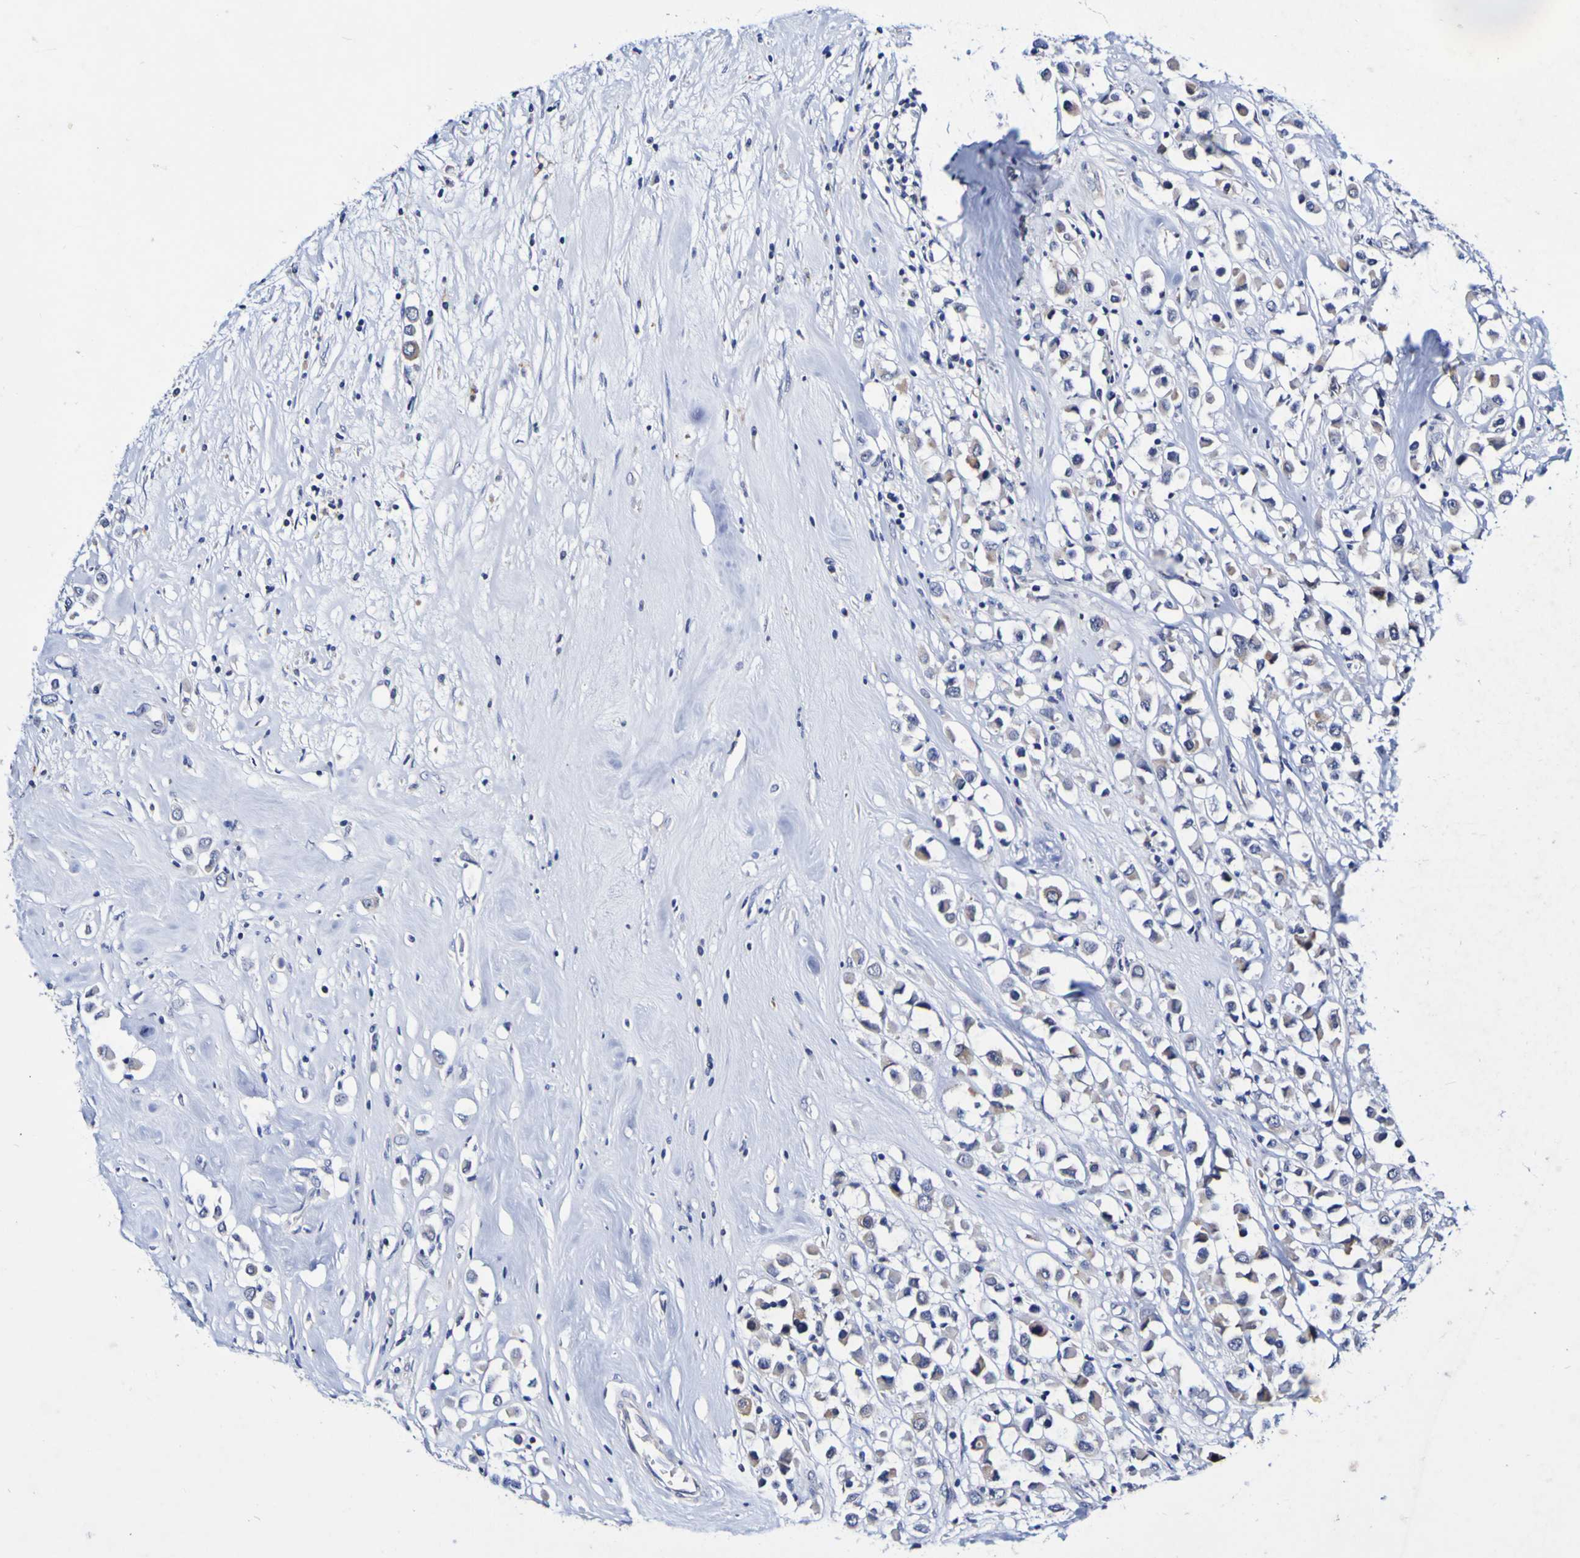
{"staining": {"intensity": "weak", "quantity": "<25%", "location": "cytoplasmic/membranous"}, "tissue": "breast cancer", "cell_type": "Tumor cells", "image_type": "cancer", "snomed": [{"axis": "morphology", "description": "Duct carcinoma"}, {"axis": "topography", "description": "Breast"}], "caption": "High power microscopy image of an IHC image of breast cancer, revealing no significant expression in tumor cells.", "gene": "ACVR1C", "patient": {"sex": "female", "age": 61}}